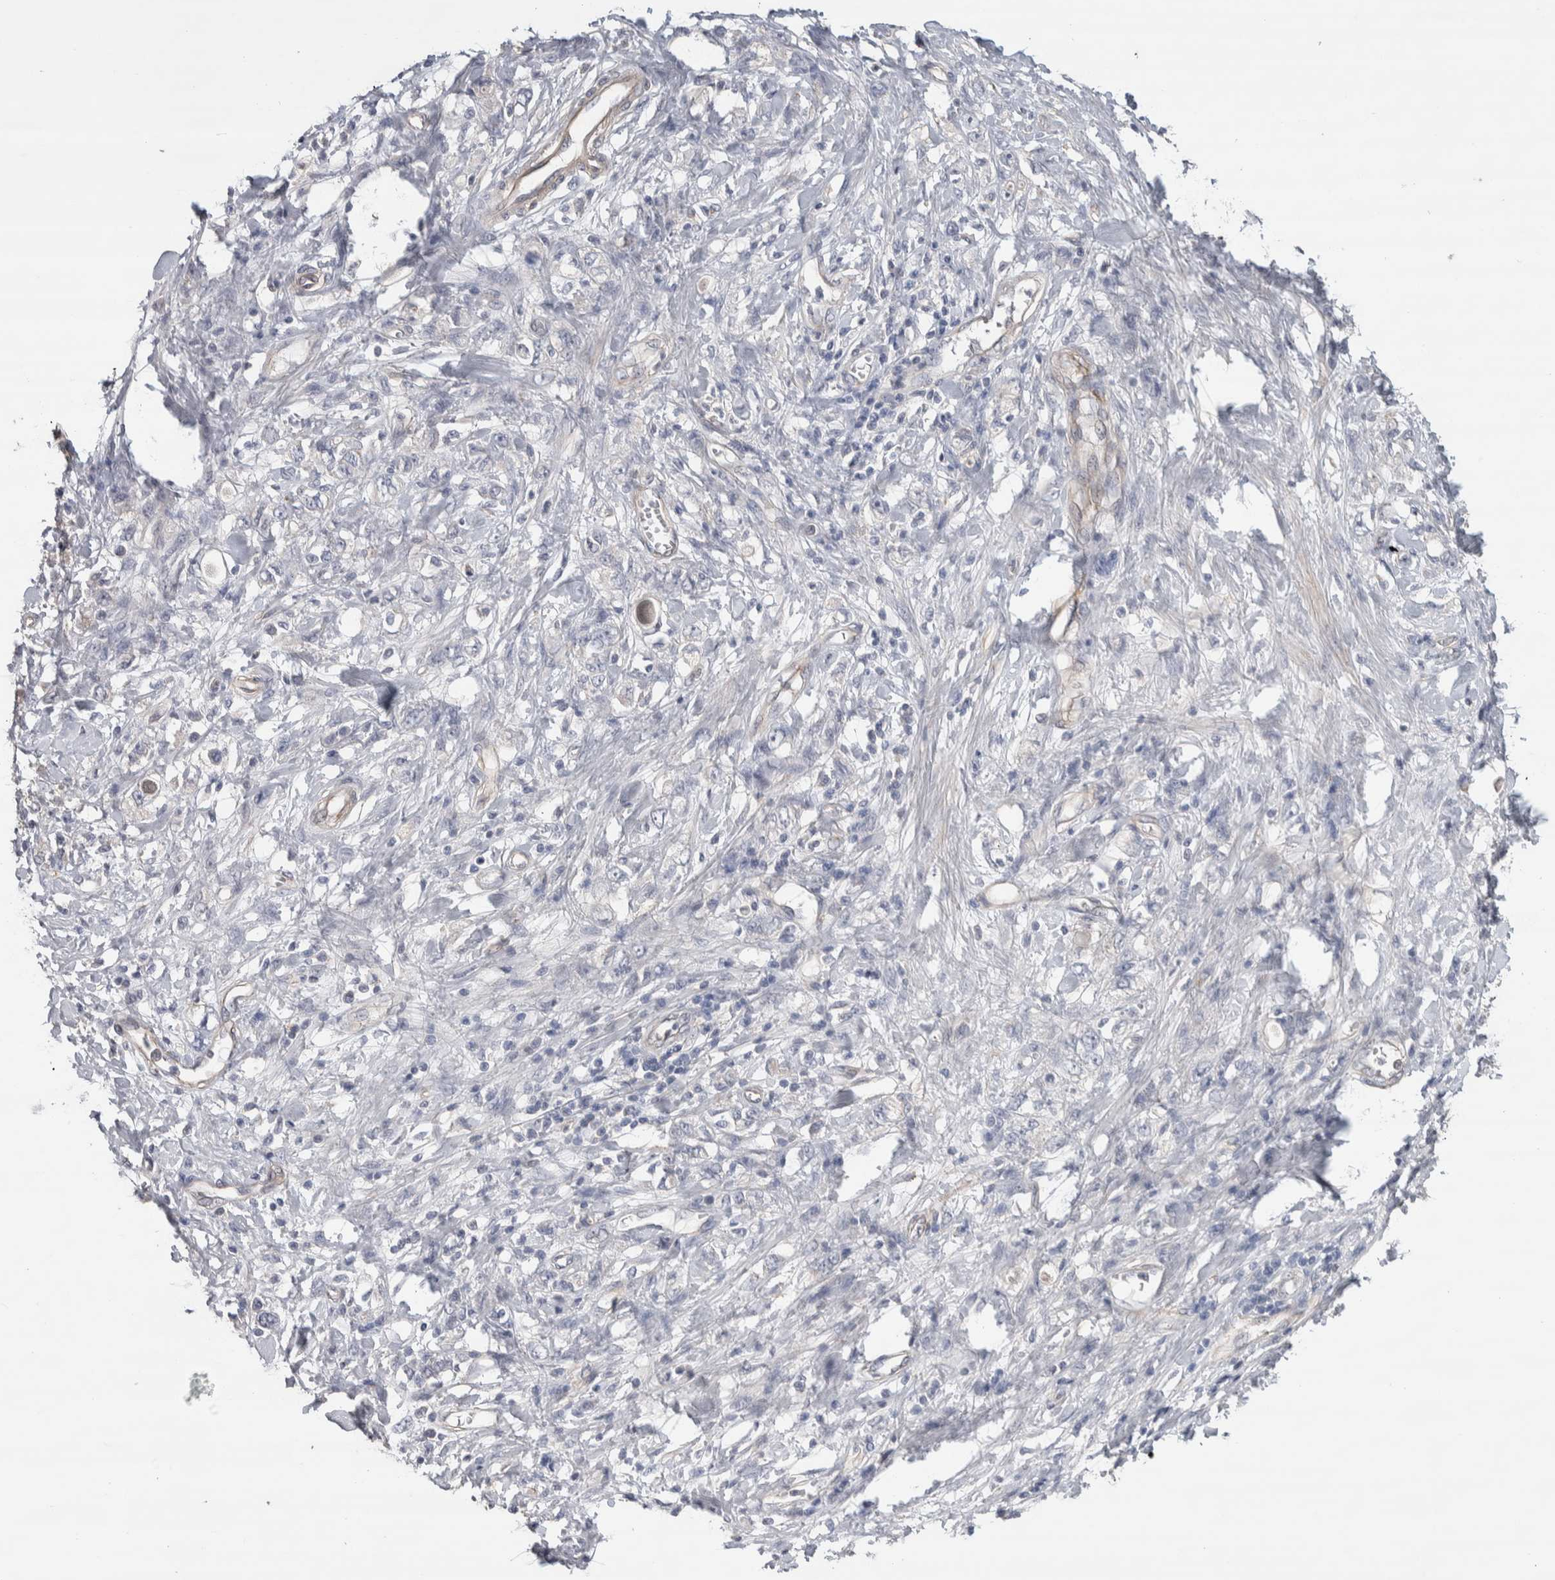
{"staining": {"intensity": "negative", "quantity": "none", "location": "none"}, "tissue": "stomach cancer", "cell_type": "Tumor cells", "image_type": "cancer", "snomed": [{"axis": "morphology", "description": "Adenocarcinoma, NOS"}, {"axis": "topography", "description": "Stomach"}], "caption": "Immunohistochemistry (IHC) image of stomach adenocarcinoma stained for a protein (brown), which reveals no positivity in tumor cells.", "gene": "GCNA", "patient": {"sex": "female", "age": 76}}